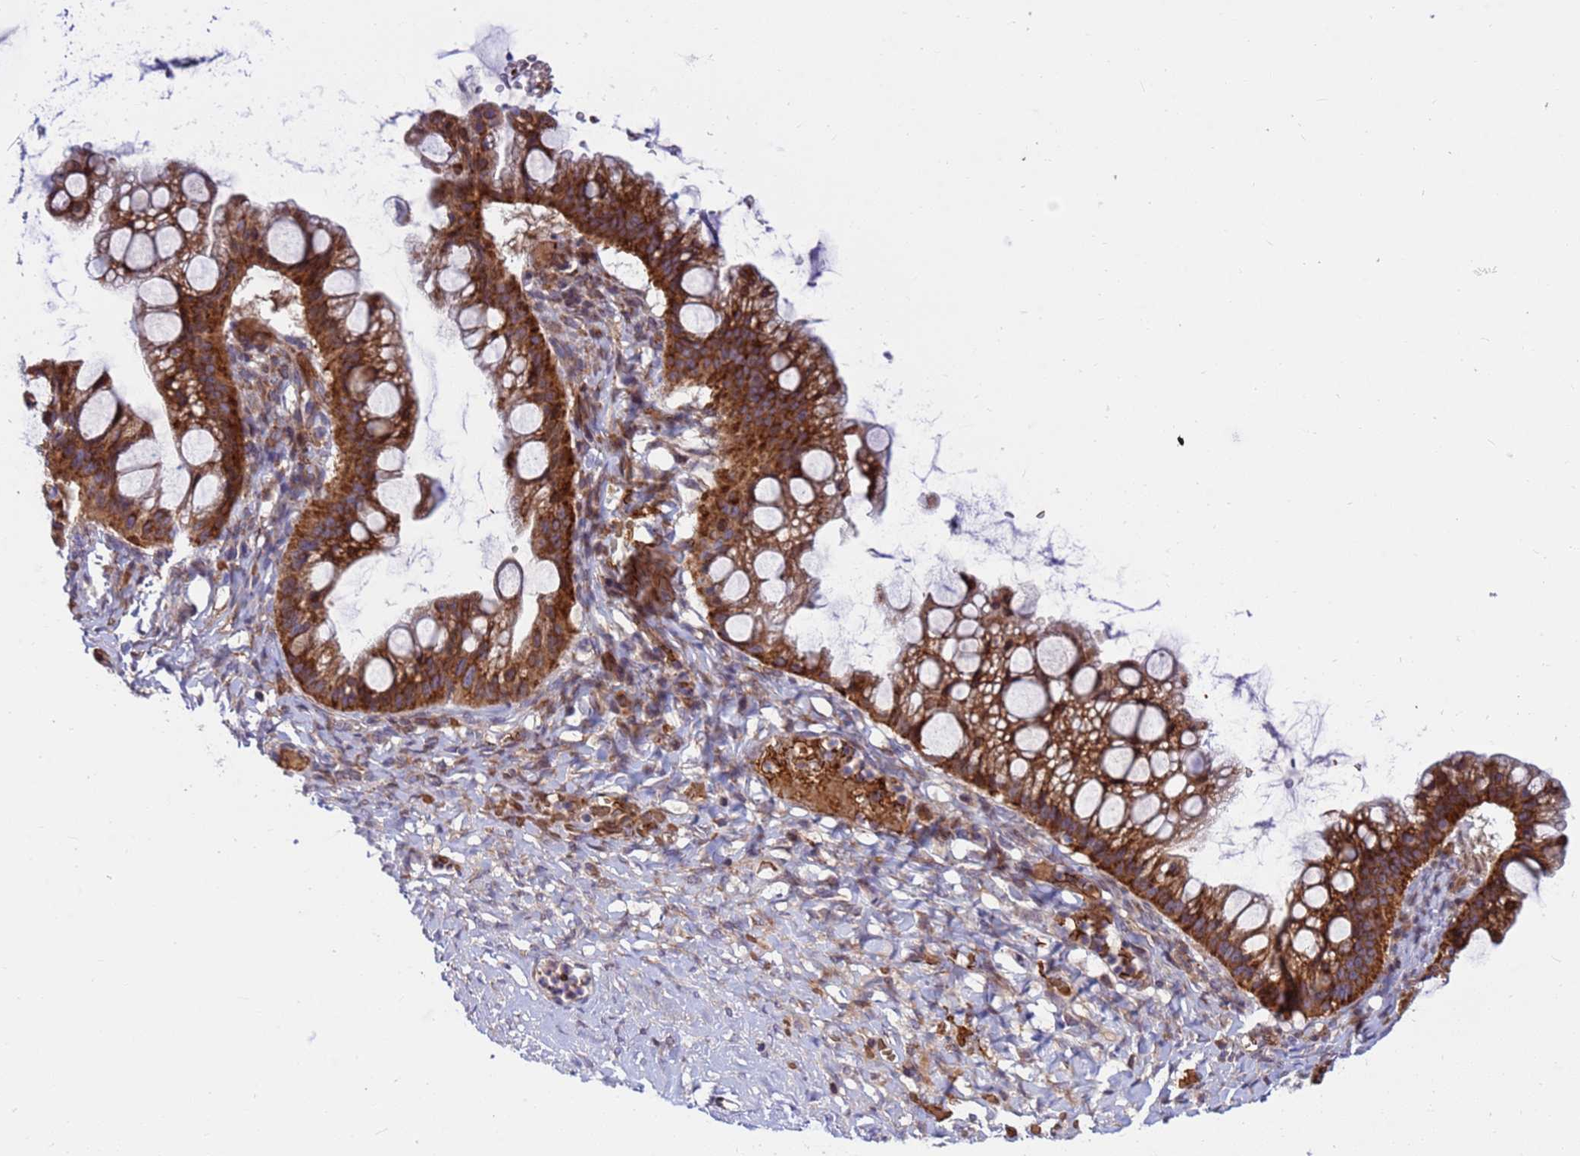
{"staining": {"intensity": "strong", "quantity": ">75%", "location": "cytoplasmic/membranous"}, "tissue": "ovarian cancer", "cell_type": "Tumor cells", "image_type": "cancer", "snomed": [{"axis": "morphology", "description": "Cystadenocarcinoma, mucinous, NOS"}, {"axis": "topography", "description": "Ovary"}], "caption": "A photomicrograph showing strong cytoplasmic/membranous expression in about >75% of tumor cells in mucinous cystadenocarcinoma (ovarian), as visualized by brown immunohistochemical staining.", "gene": "ZNF669", "patient": {"sex": "female", "age": 73}}